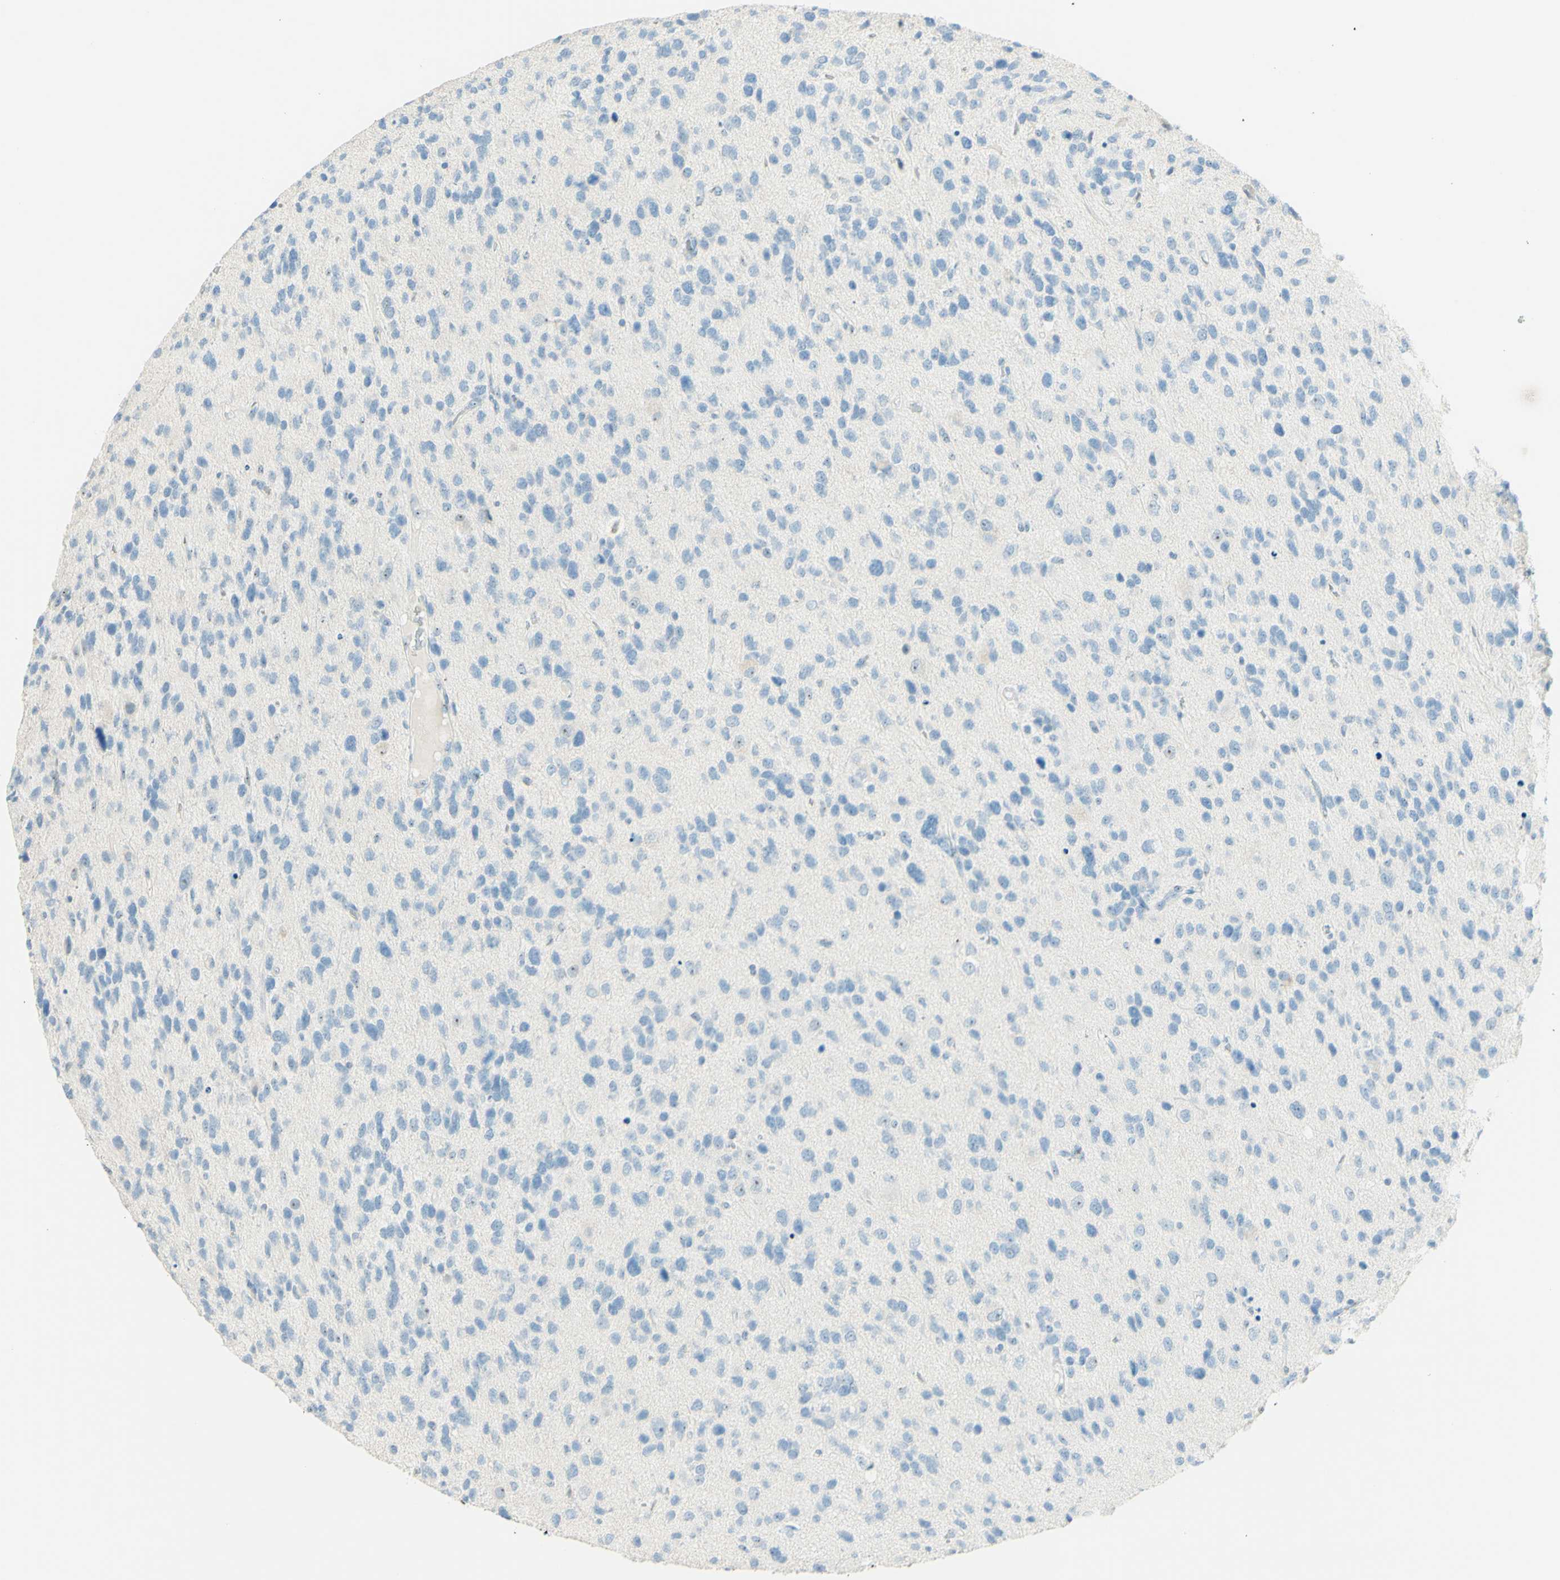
{"staining": {"intensity": "weak", "quantity": "<25%", "location": "nuclear"}, "tissue": "glioma", "cell_type": "Tumor cells", "image_type": "cancer", "snomed": [{"axis": "morphology", "description": "Glioma, malignant, High grade"}, {"axis": "topography", "description": "Brain"}], "caption": "Immunohistochemistry of glioma displays no staining in tumor cells.", "gene": "FMR1NB", "patient": {"sex": "female", "age": 58}}